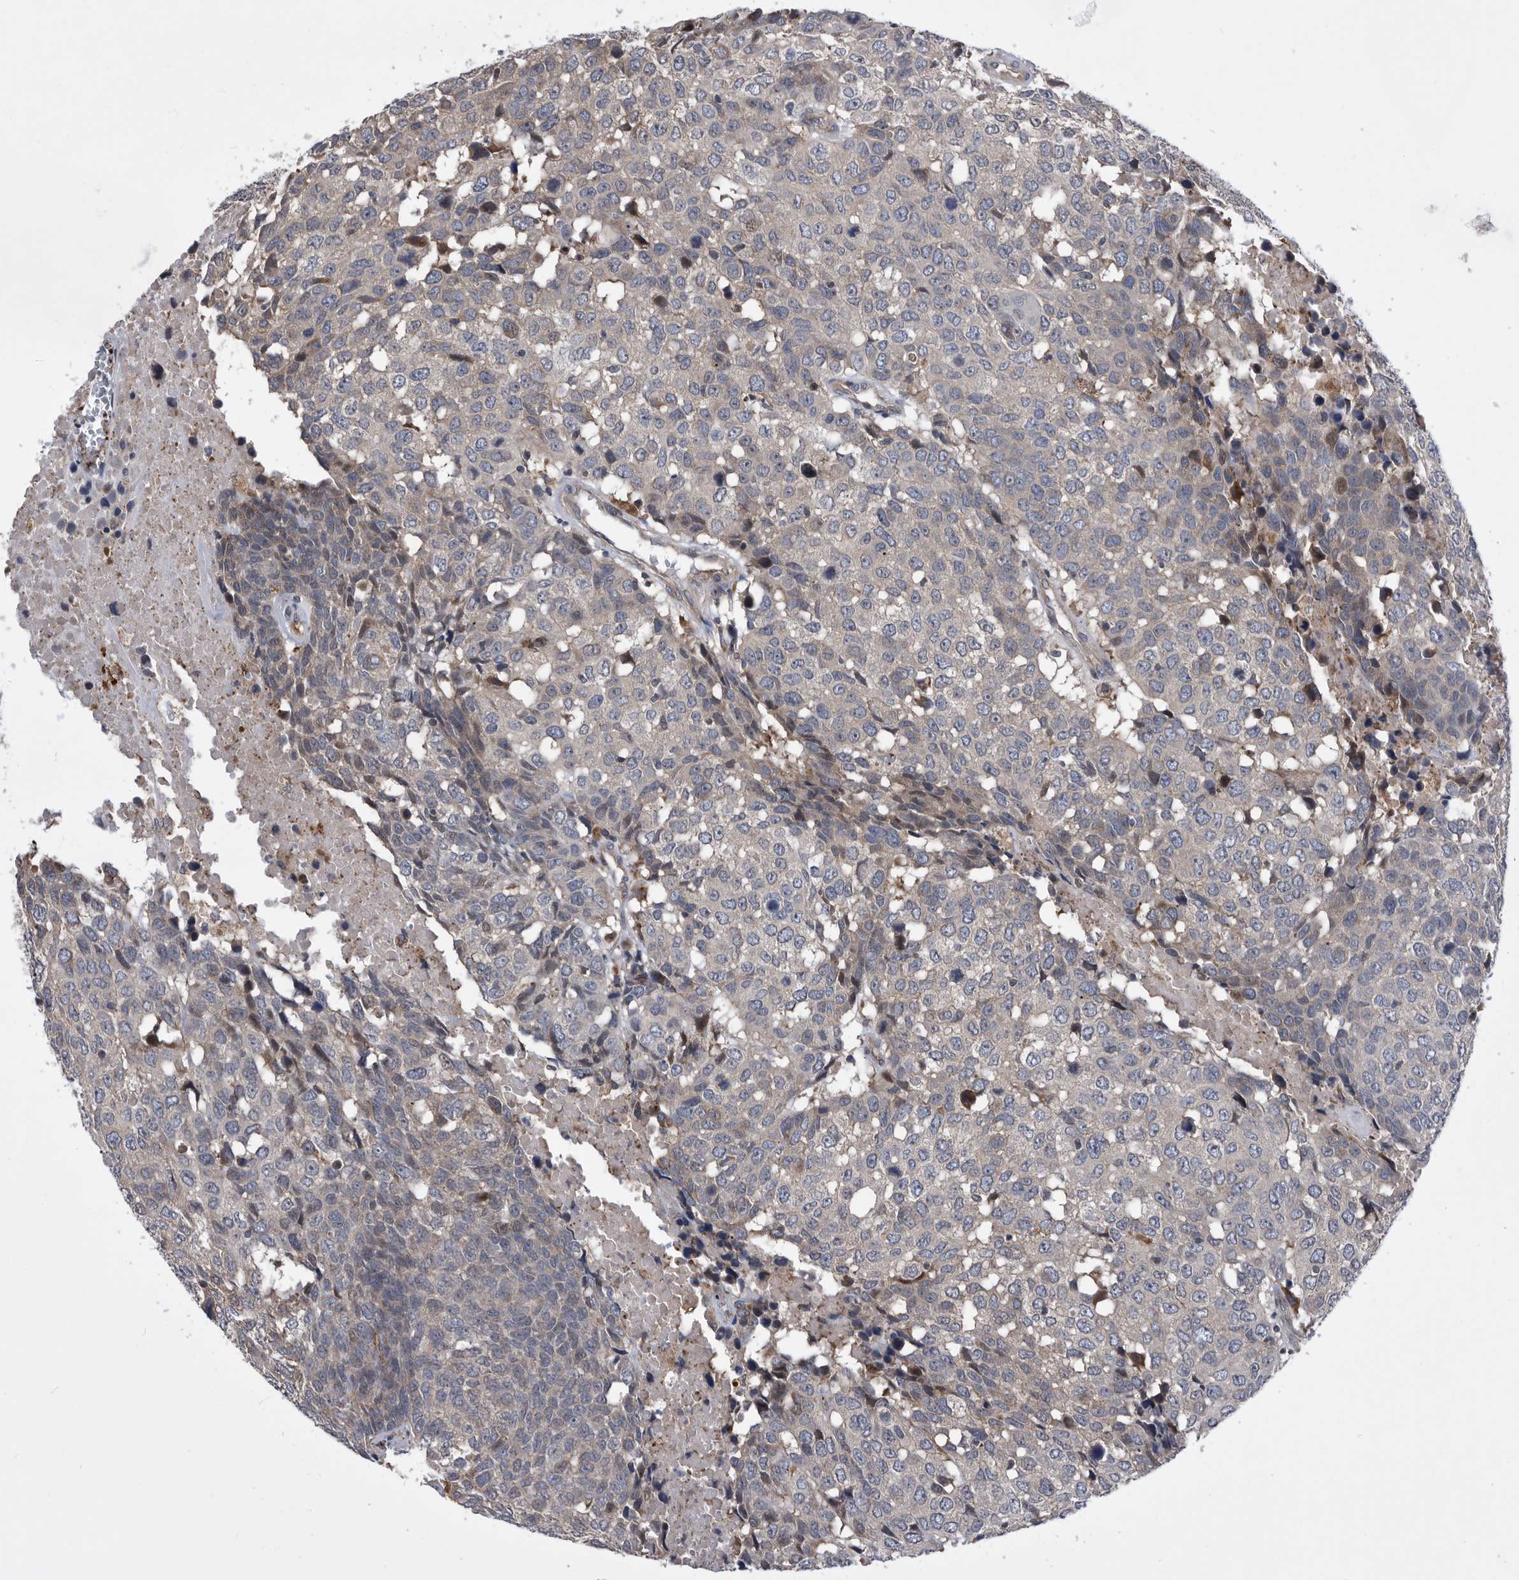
{"staining": {"intensity": "negative", "quantity": "none", "location": "none"}, "tissue": "head and neck cancer", "cell_type": "Tumor cells", "image_type": "cancer", "snomed": [{"axis": "morphology", "description": "Squamous cell carcinoma, NOS"}, {"axis": "topography", "description": "Head-Neck"}], "caption": "The micrograph reveals no staining of tumor cells in head and neck cancer (squamous cell carcinoma).", "gene": "BAIAP3", "patient": {"sex": "male", "age": 66}}